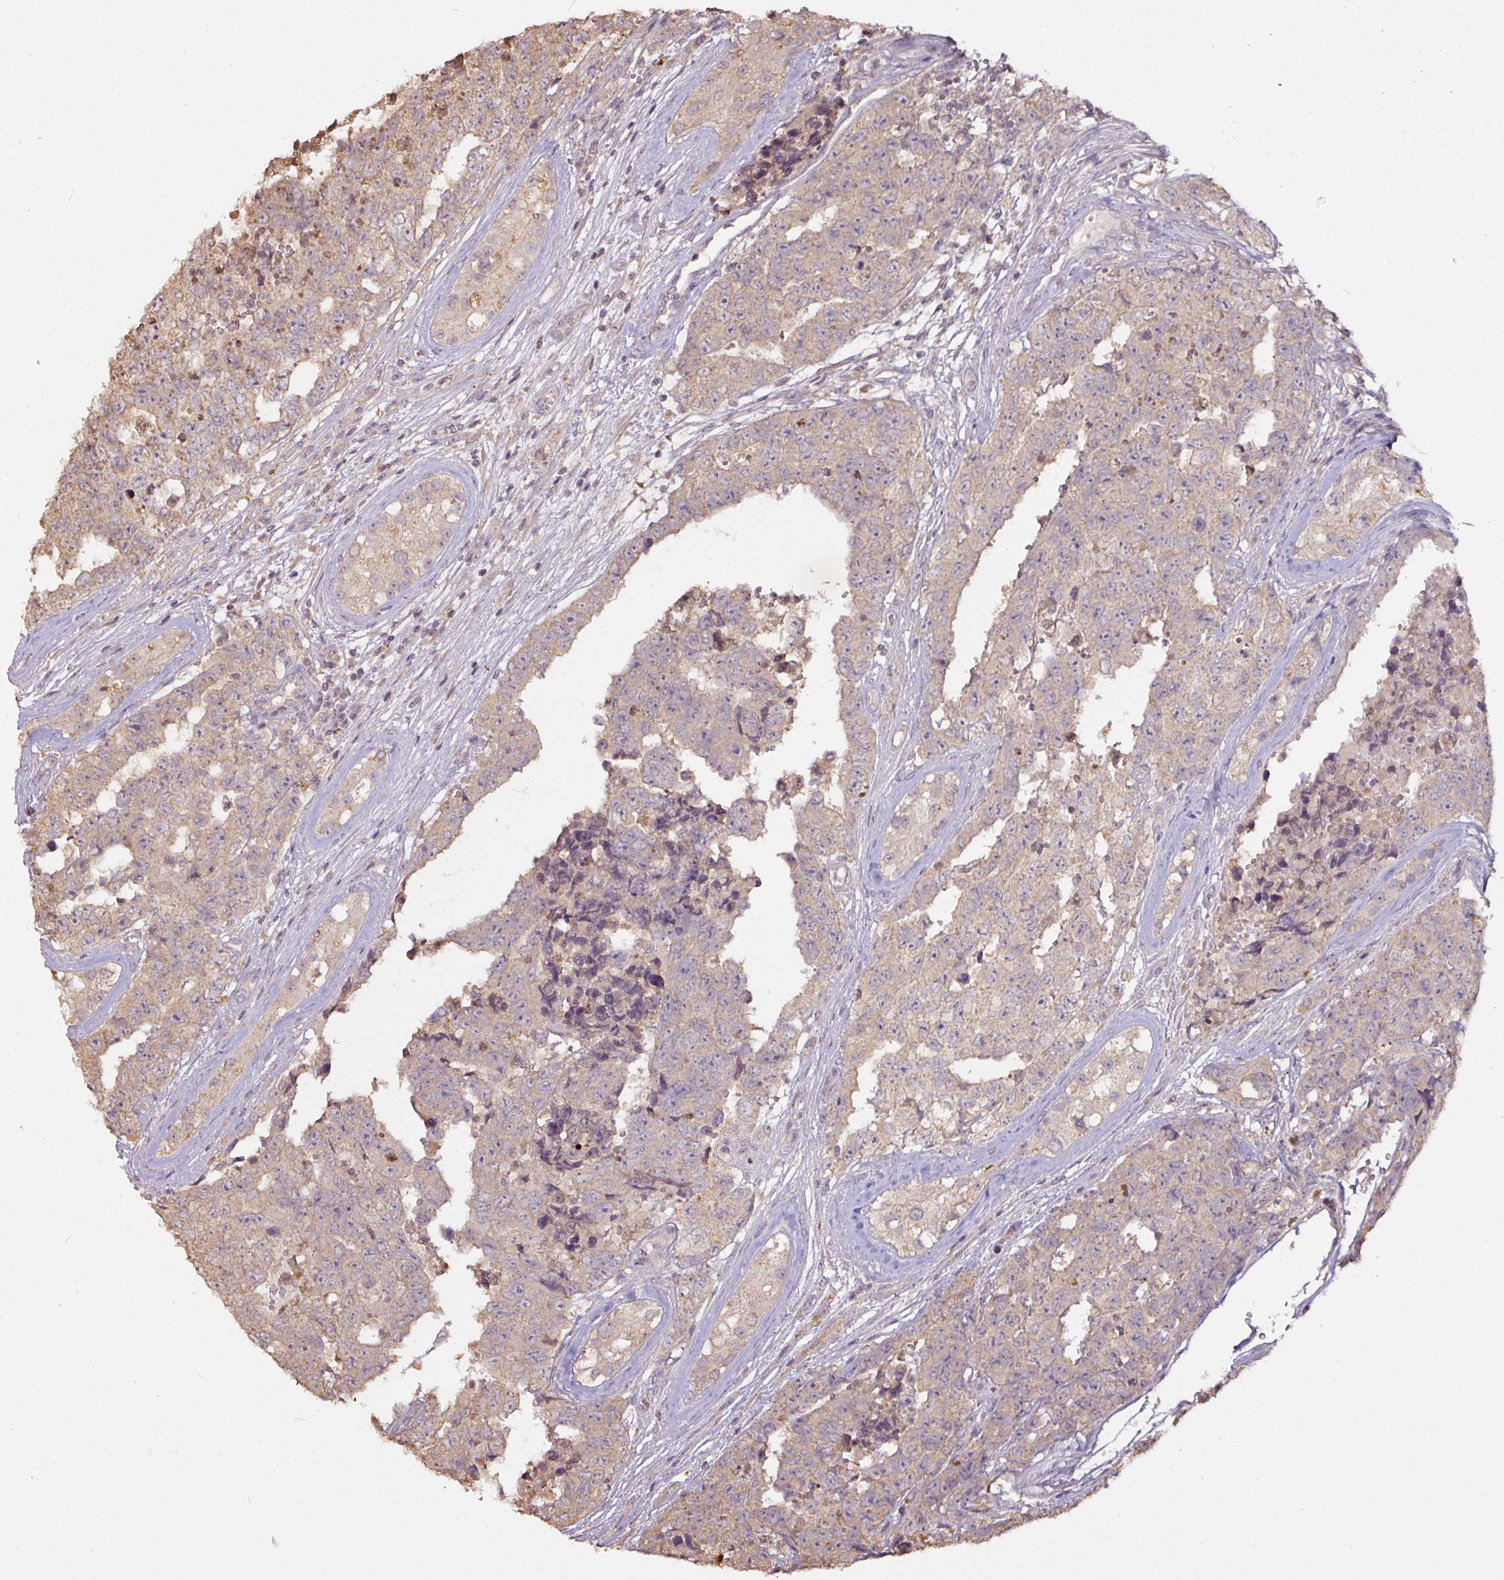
{"staining": {"intensity": "weak", "quantity": "25%-75%", "location": "cytoplasmic/membranous"}, "tissue": "testis cancer", "cell_type": "Tumor cells", "image_type": "cancer", "snomed": [{"axis": "morphology", "description": "Normal tissue, NOS"}, {"axis": "morphology", "description": "Carcinoma, Embryonal, NOS"}, {"axis": "topography", "description": "Testis"}, {"axis": "topography", "description": "Epididymis"}], "caption": "About 25%-75% of tumor cells in human testis embryonal carcinoma show weak cytoplasmic/membranous protein staining as visualized by brown immunohistochemical staining.", "gene": "RPL38", "patient": {"sex": "male", "age": 25}}